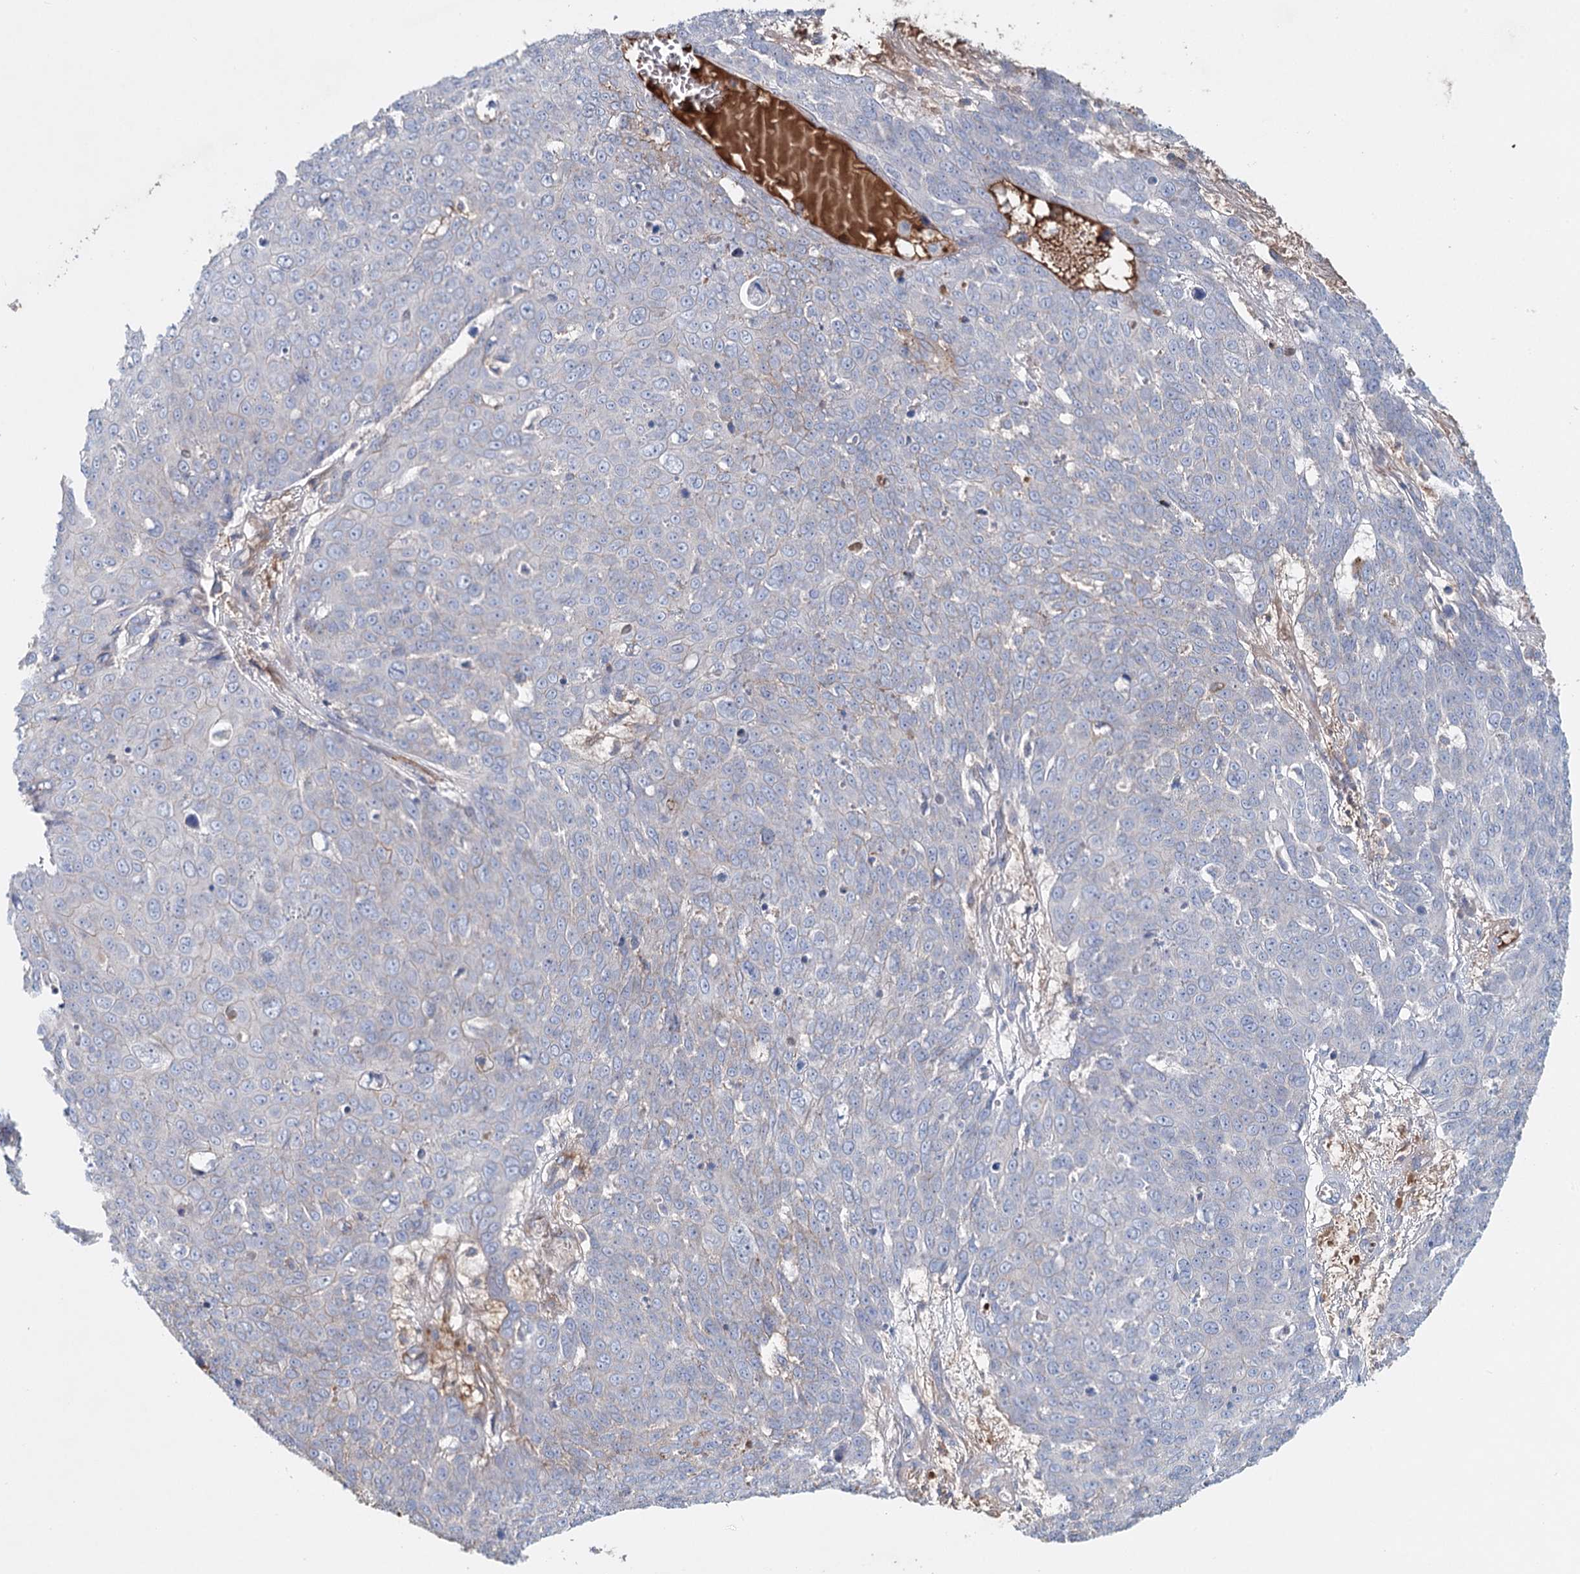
{"staining": {"intensity": "negative", "quantity": "none", "location": "none"}, "tissue": "skin cancer", "cell_type": "Tumor cells", "image_type": "cancer", "snomed": [{"axis": "morphology", "description": "Squamous cell carcinoma, NOS"}, {"axis": "topography", "description": "Skin"}], "caption": "Human skin cancer stained for a protein using immunohistochemistry shows no staining in tumor cells.", "gene": "ALKBH8", "patient": {"sex": "male", "age": 71}}